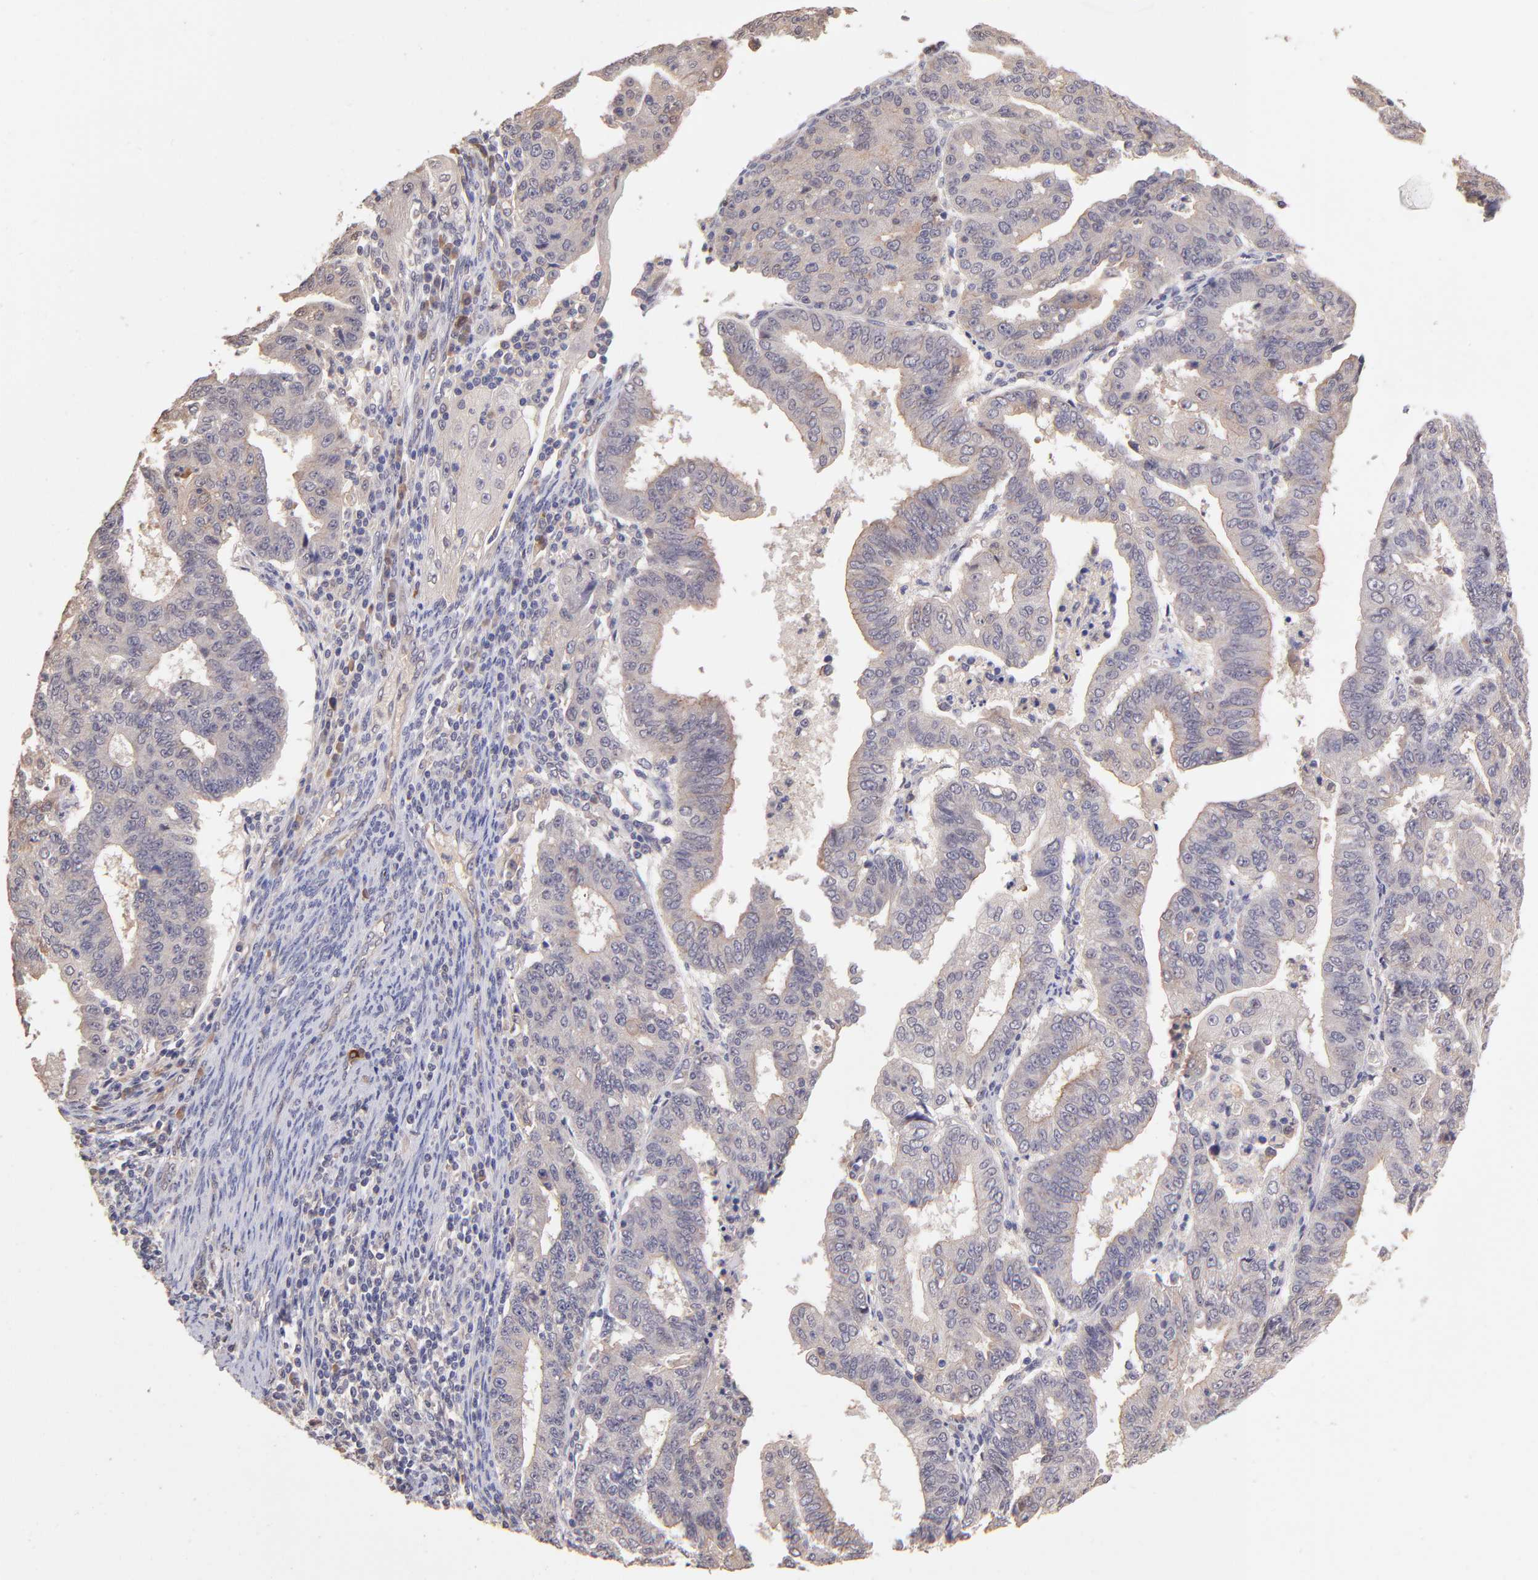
{"staining": {"intensity": "weak", "quantity": ">75%", "location": "cytoplasmic/membranous"}, "tissue": "endometrial cancer", "cell_type": "Tumor cells", "image_type": "cancer", "snomed": [{"axis": "morphology", "description": "Adenocarcinoma, NOS"}, {"axis": "topography", "description": "Endometrium"}], "caption": "Tumor cells reveal low levels of weak cytoplasmic/membranous positivity in about >75% of cells in endometrial adenocarcinoma. The protein is shown in brown color, while the nuclei are stained blue.", "gene": "RNASEL", "patient": {"sex": "female", "age": 56}}